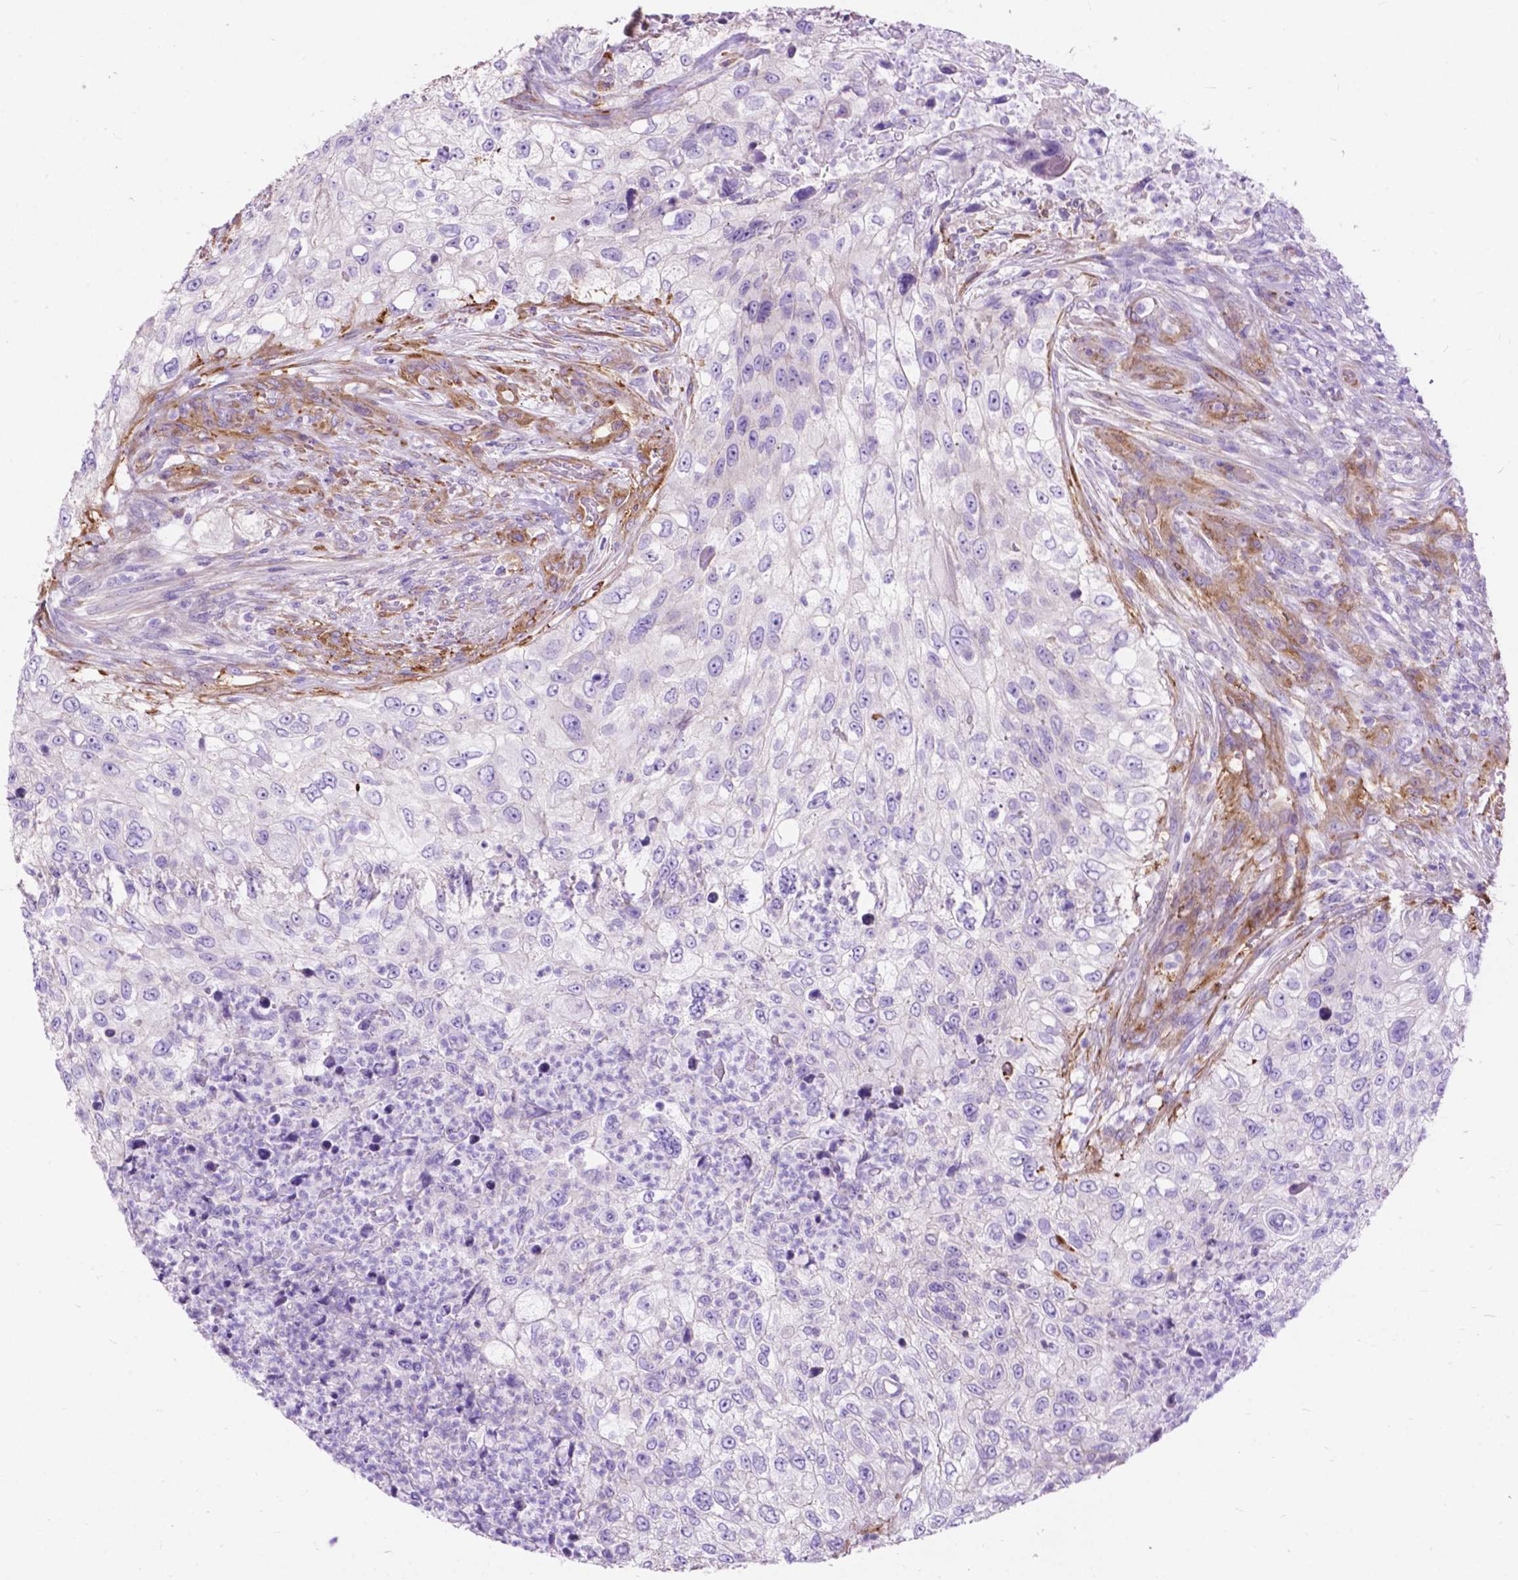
{"staining": {"intensity": "negative", "quantity": "none", "location": "none"}, "tissue": "urothelial cancer", "cell_type": "Tumor cells", "image_type": "cancer", "snomed": [{"axis": "morphology", "description": "Urothelial carcinoma, High grade"}, {"axis": "topography", "description": "Urinary bladder"}], "caption": "An IHC micrograph of urothelial cancer is shown. There is no staining in tumor cells of urothelial cancer.", "gene": "PCDHA12", "patient": {"sex": "female", "age": 60}}